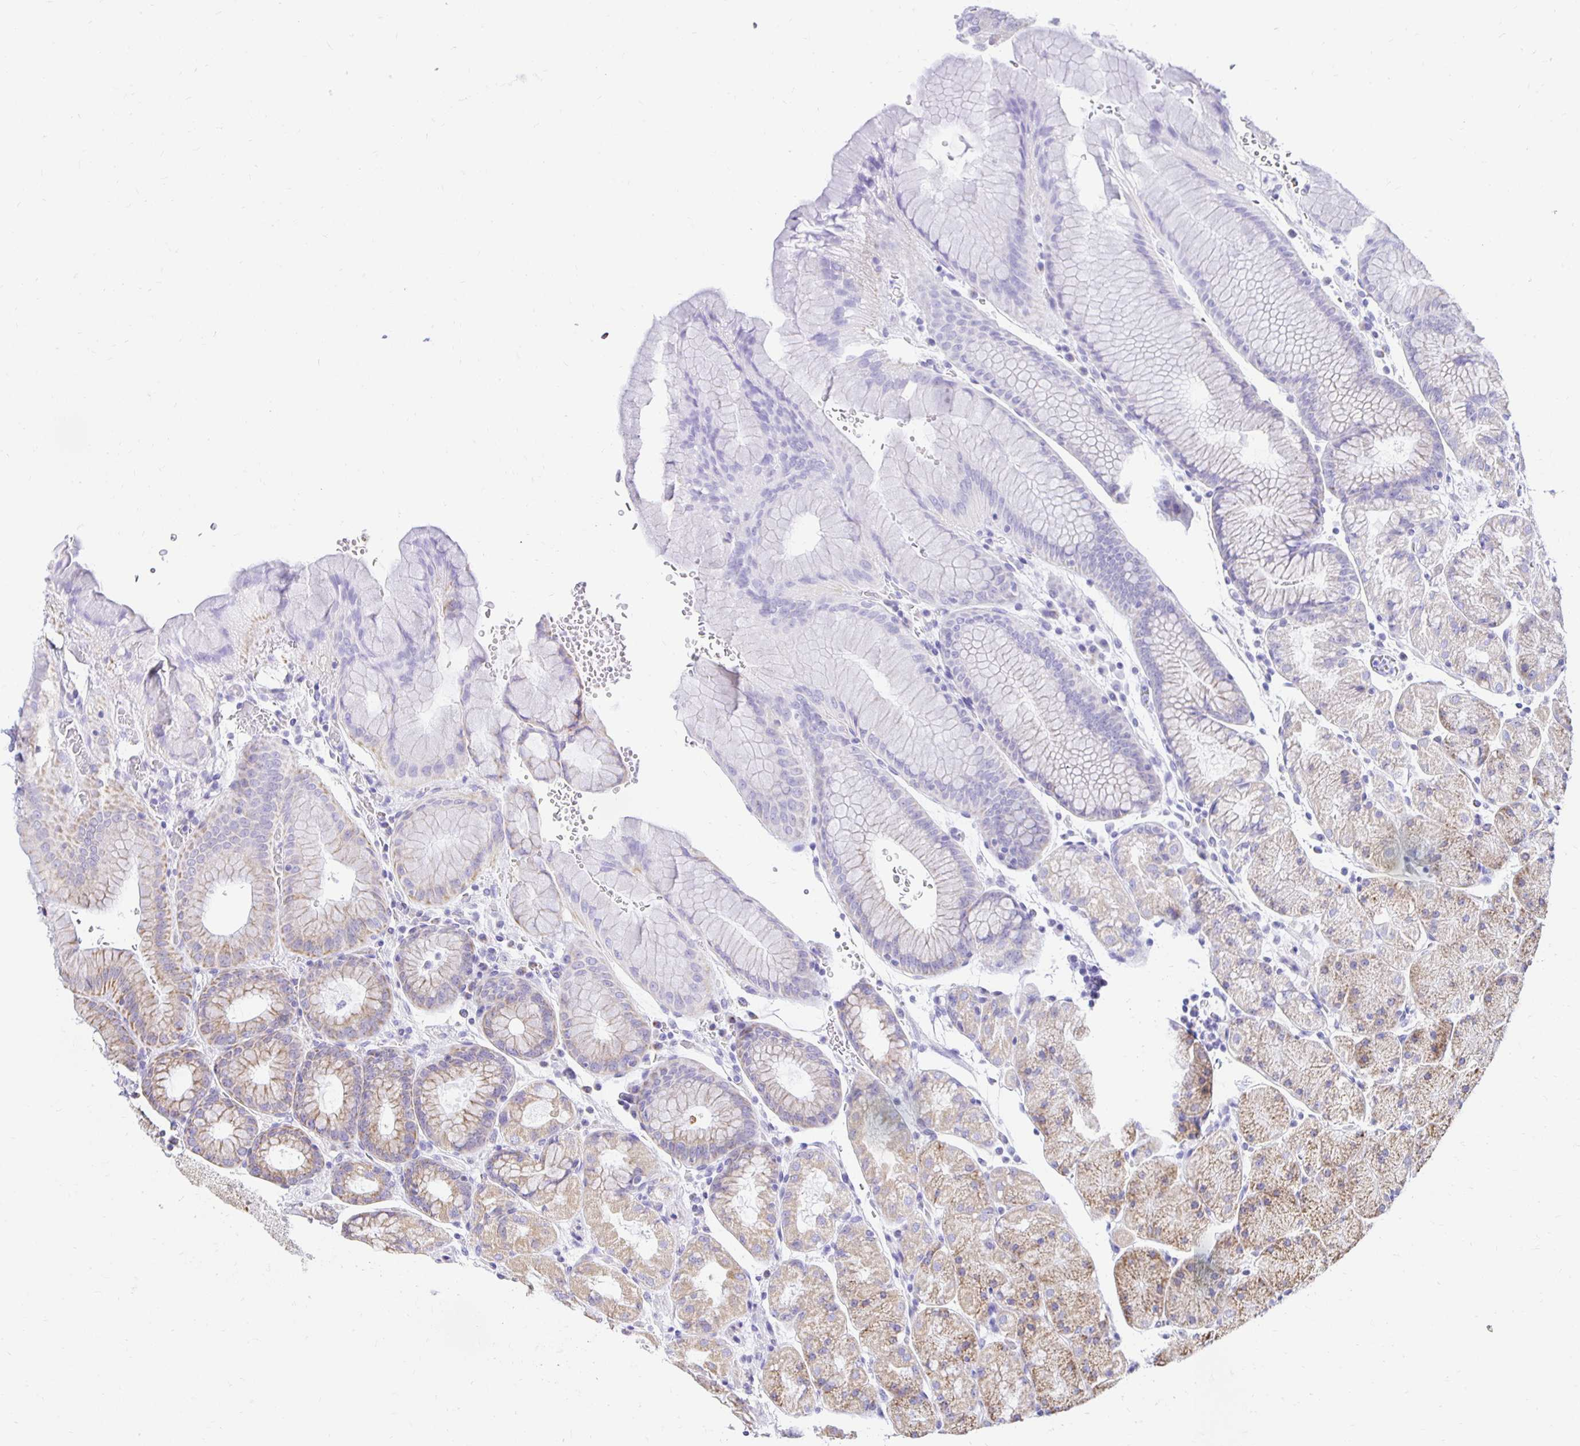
{"staining": {"intensity": "moderate", "quantity": "25%-75%", "location": "cytoplasmic/membranous"}, "tissue": "stomach", "cell_type": "Glandular cells", "image_type": "normal", "snomed": [{"axis": "morphology", "description": "Normal tissue, NOS"}, {"axis": "topography", "description": "Stomach, upper"}, {"axis": "topography", "description": "Stomach"}], "caption": "The photomicrograph displays a brown stain indicating the presence of a protein in the cytoplasmic/membranous of glandular cells in stomach.", "gene": "PLAAT2", "patient": {"sex": "male", "age": 76}}